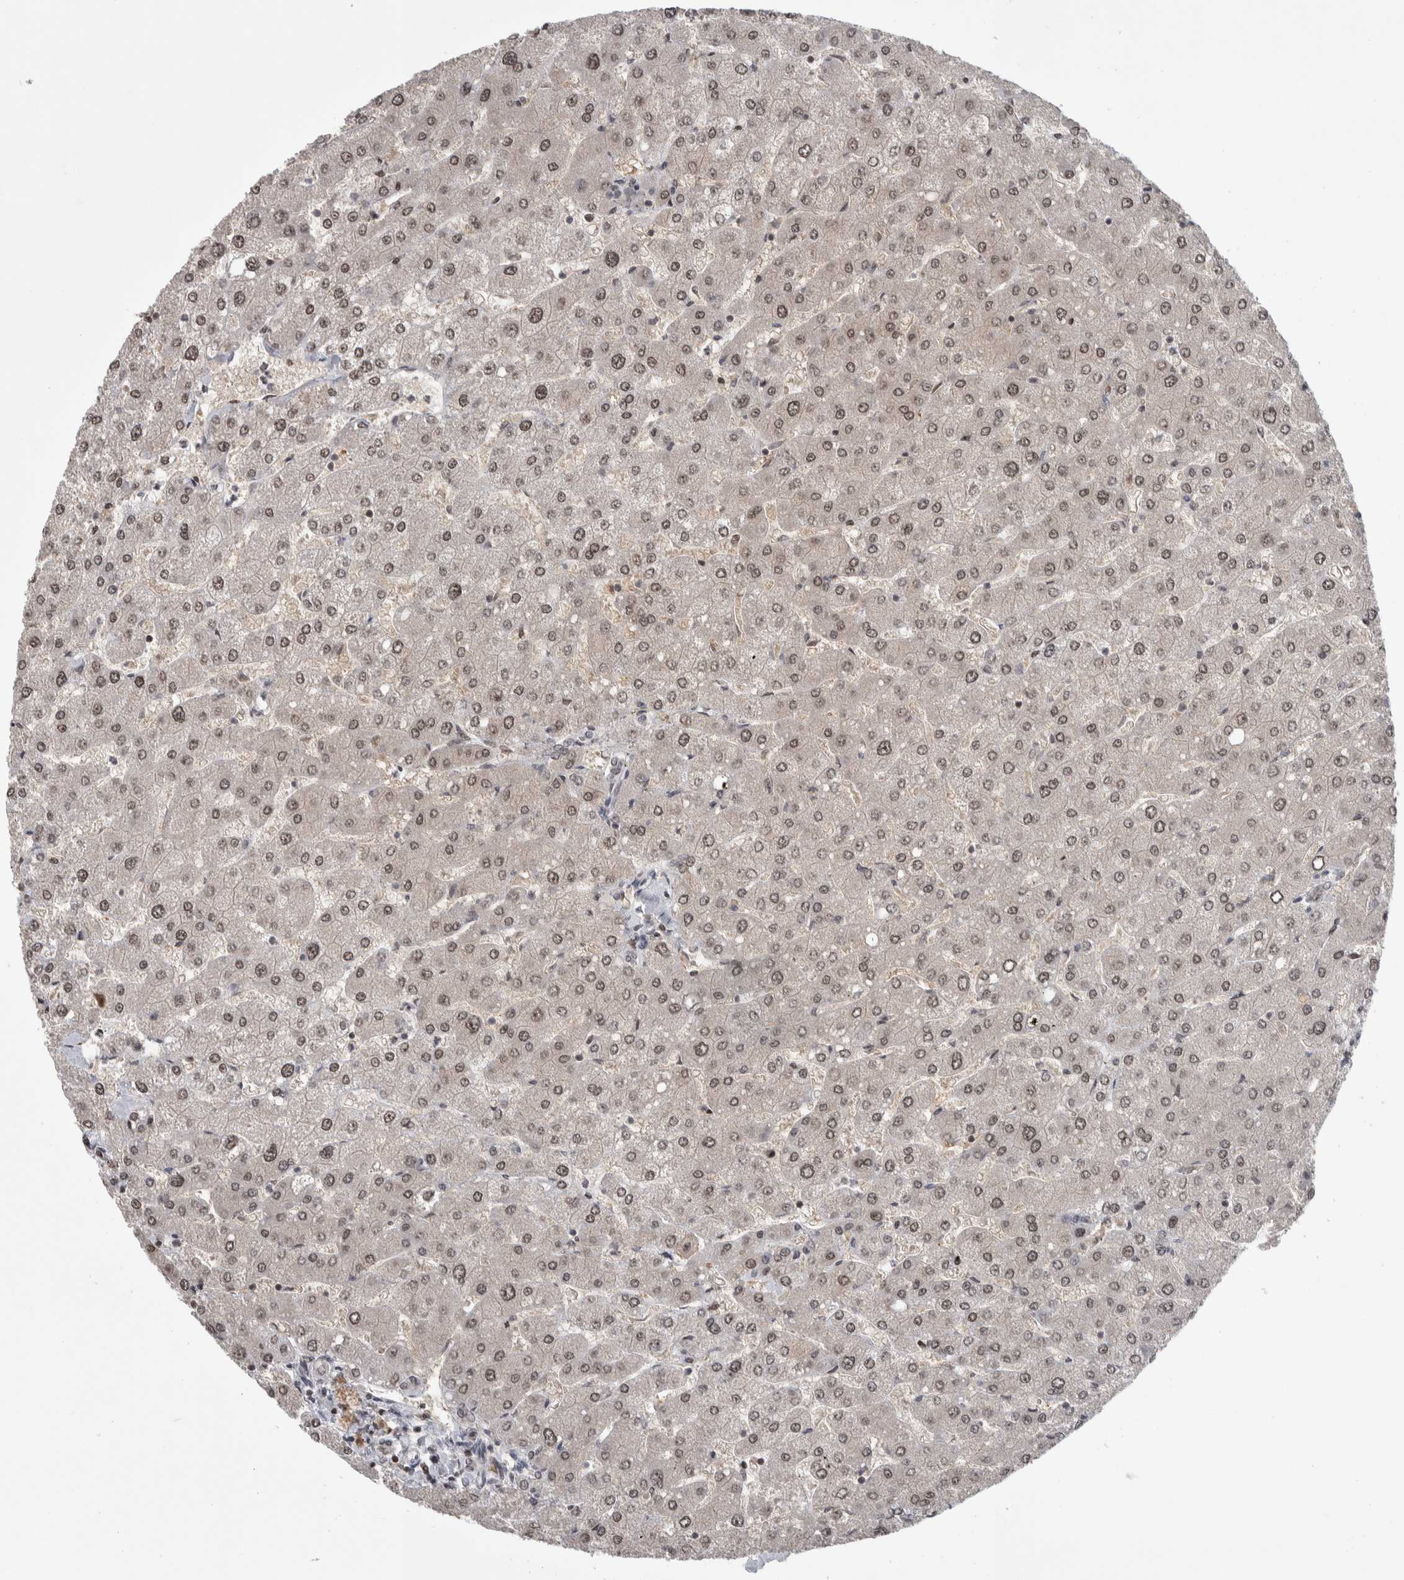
{"staining": {"intensity": "weak", "quantity": ">75%", "location": "nuclear"}, "tissue": "liver", "cell_type": "Cholangiocytes", "image_type": "normal", "snomed": [{"axis": "morphology", "description": "Normal tissue, NOS"}, {"axis": "topography", "description": "Liver"}], "caption": "The histopathology image displays immunohistochemical staining of unremarkable liver. There is weak nuclear staining is seen in approximately >75% of cholangiocytes.", "gene": "ZSCAN21", "patient": {"sex": "male", "age": 55}}